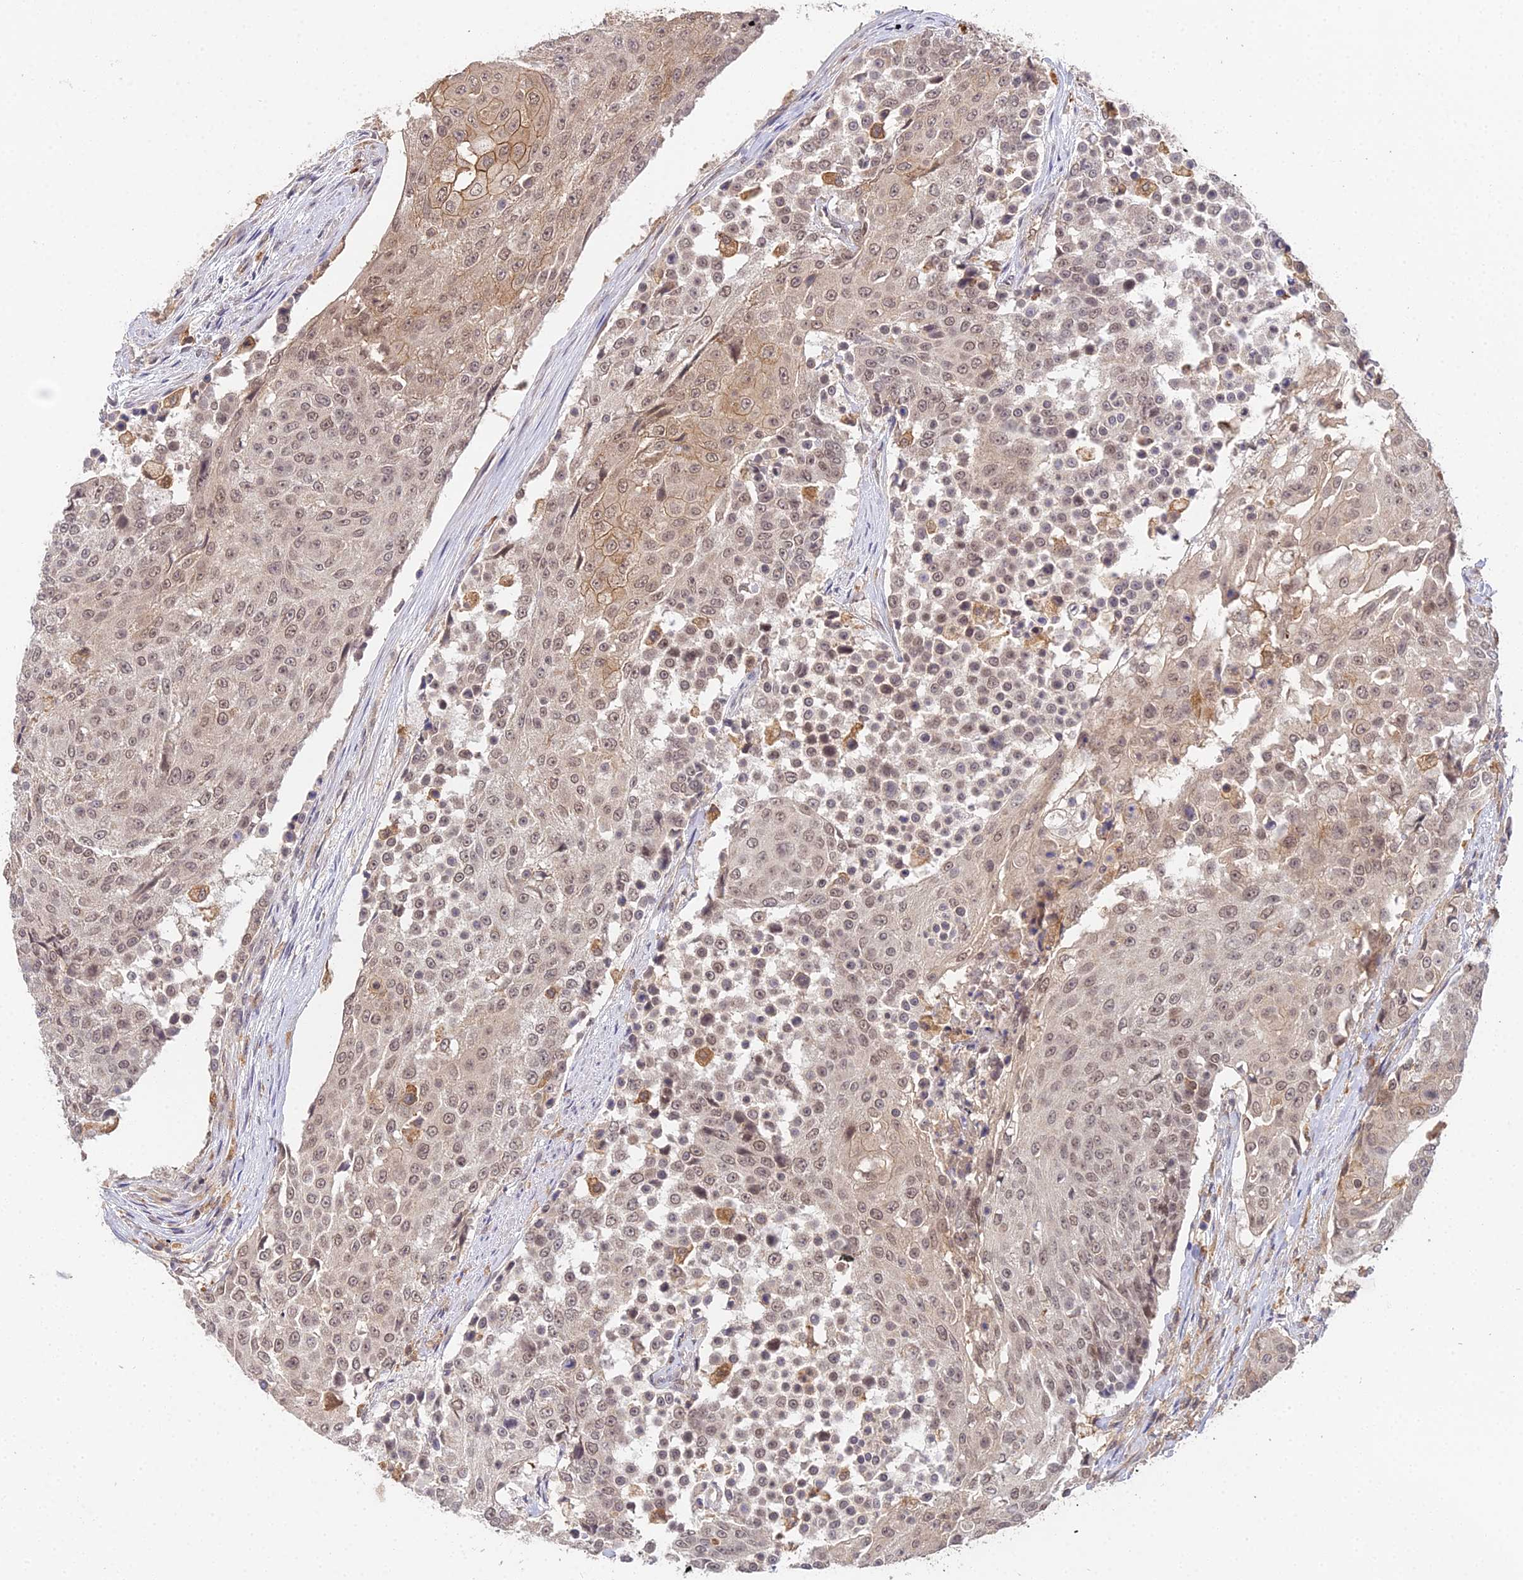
{"staining": {"intensity": "weak", "quantity": ">75%", "location": "cytoplasmic/membranous,nuclear"}, "tissue": "urothelial cancer", "cell_type": "Tumor cells", "image_type": "cancer", "snomed": [{"axis": "morphology", "description": "Urothelial carcinoma, High grade"}, {"axis": "topography", "description": "Urinary bladder"}], "caption": "Urothelial cancer was stained to show a protein in brown. There is low levels of weak cytoplasmic/membranous and nuclear expression in about >75% of tumor cells. (IHC, brightfield microscopy, high magnification).", "gene": "TPRX1", "patient": {"sex": "female", "age": 63}}